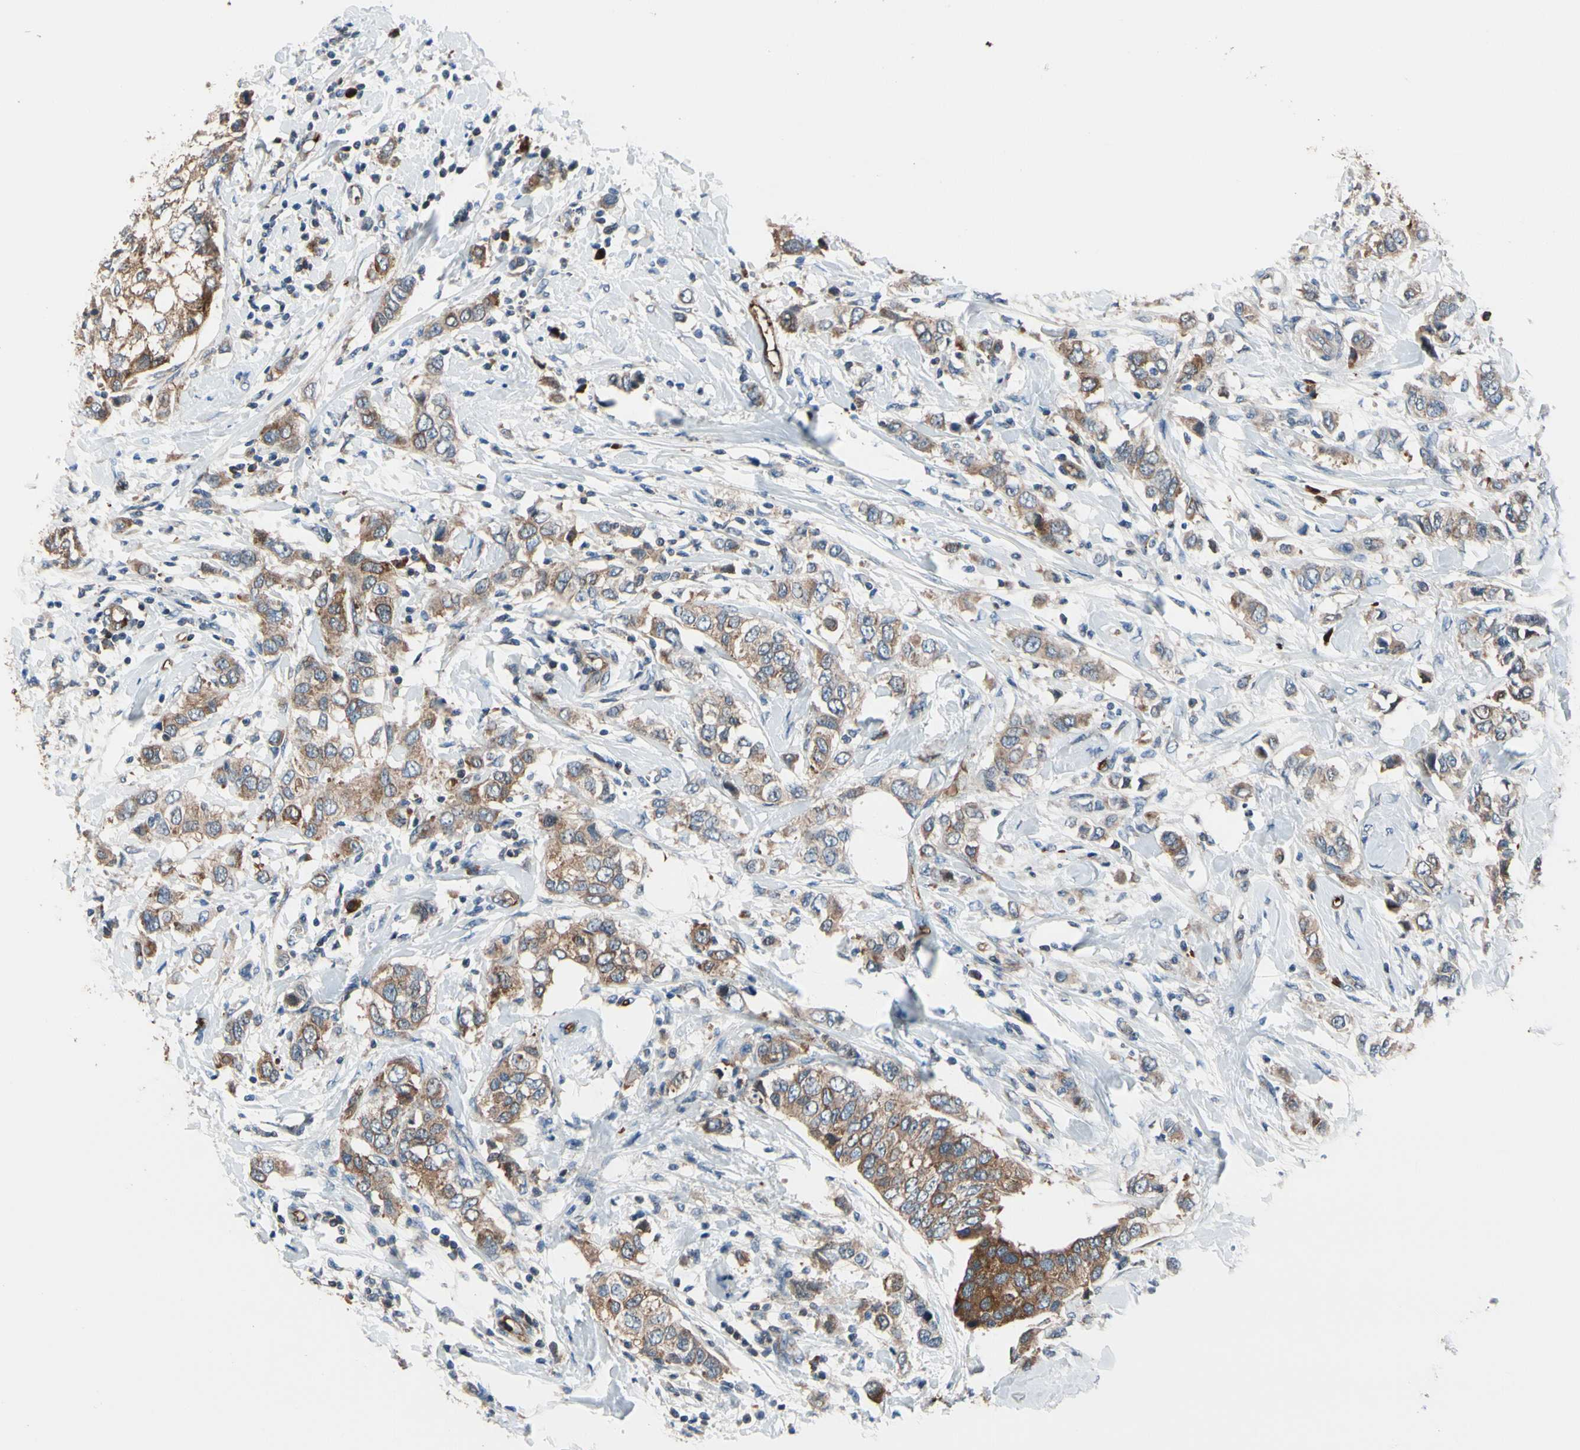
{"staining": {"intensity": "moderate", "quantity": "25%-75%", "location": "cytoplasmic/membranous"}, "tissue": "breast cancer", "cell_type": "Tumor cells", "image_type": "cancer", "snomed": [{"axis": "morphology", "description": "Duct carcinoma"}, {"axis": "topography", "description": "Breast"}], "caption": "About 25%-75% of tumor cells in infiltrating ductal carcinoma (breast) reveal moderate cytoplasmic/membranous protein expression as visualized by brown immunohistochemical staining.", "gene": "PRDX2", "patient": {"sex": "female", "age": 50}}